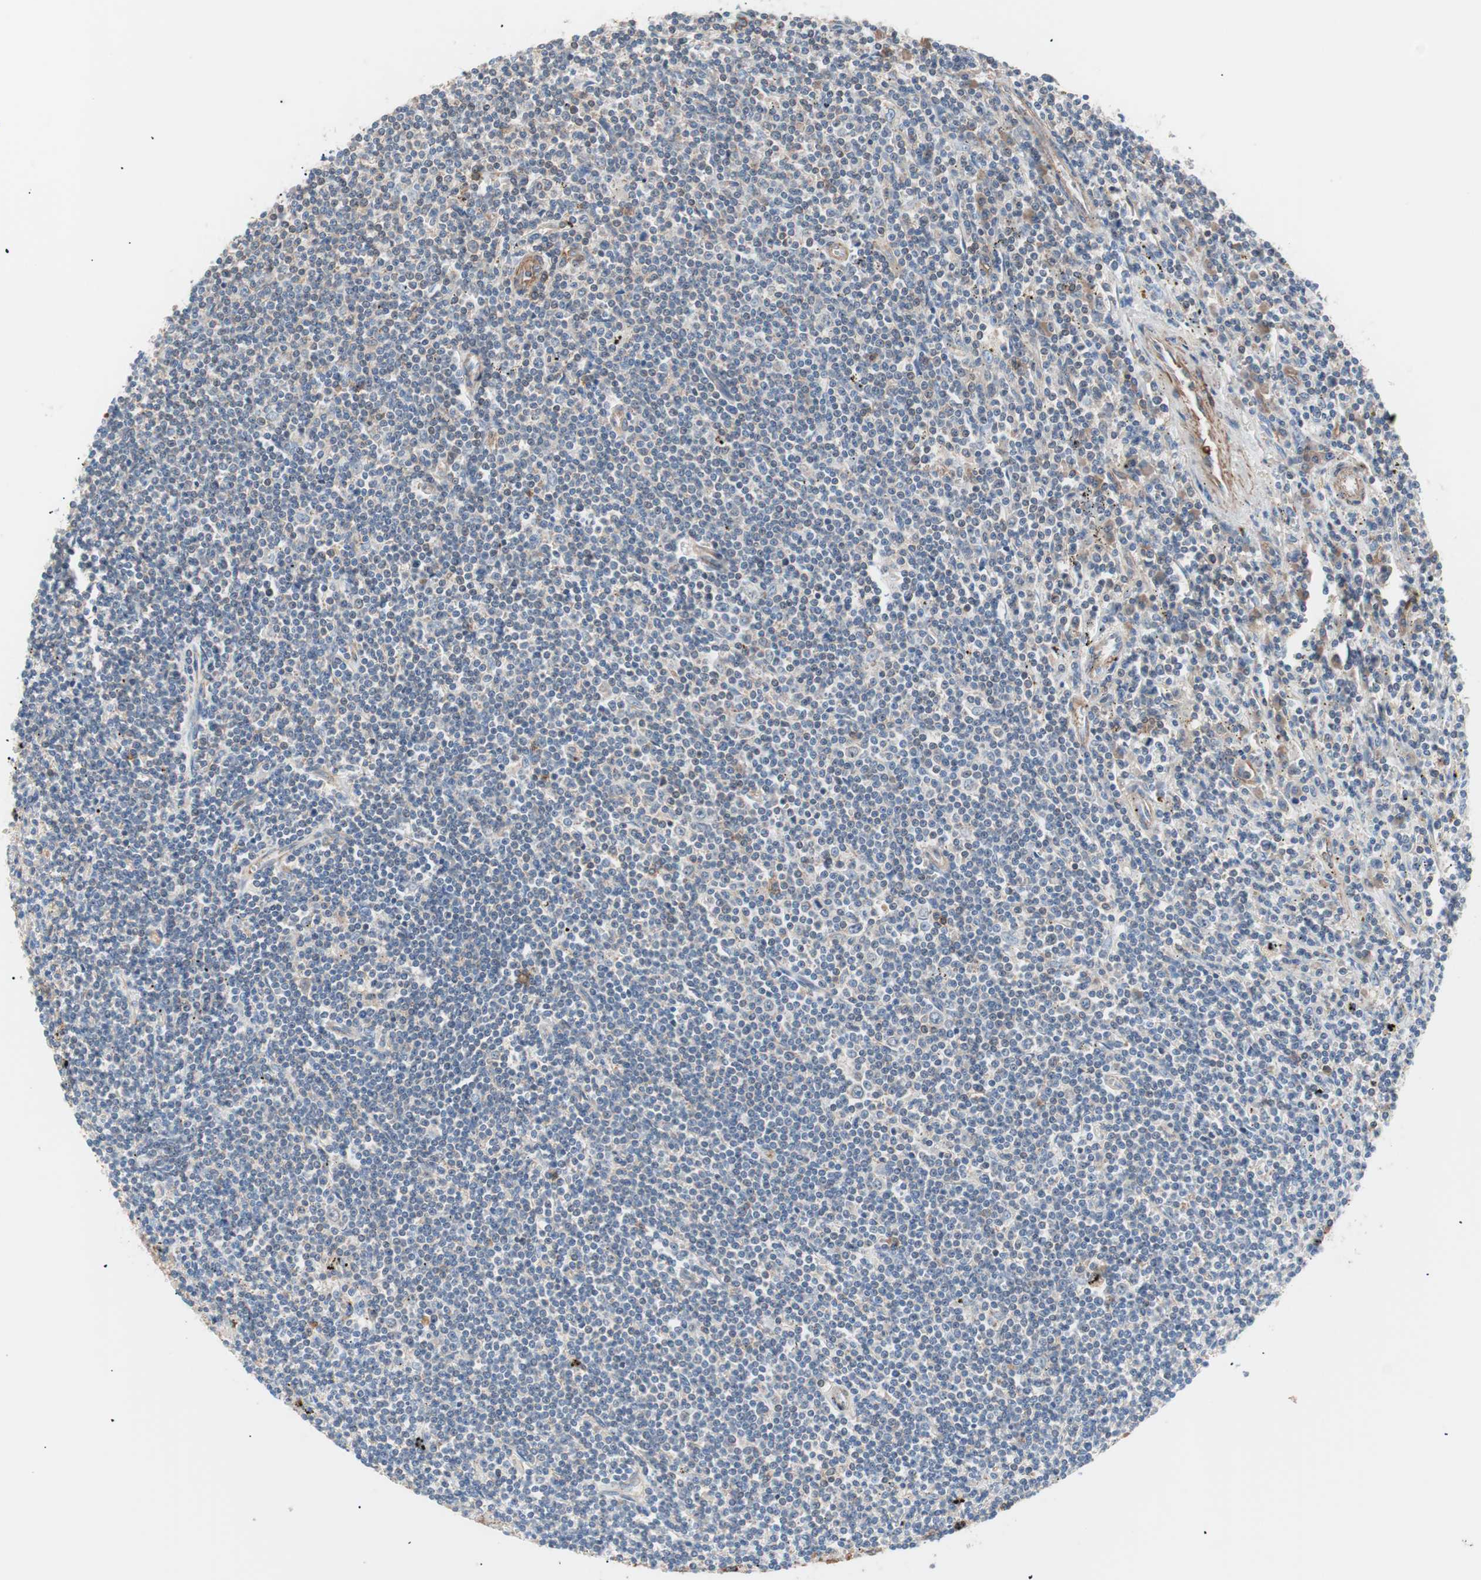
{"staining": {"intensity": "weak", "quantity": "<25%", "location": "cytoplasmic/membranous"}, "tissue": "lymphoma", "cell_type": "Tumor cells", "image_type": "cancer", "snomed": [{"axis": "morphology", "description": "Malignant lymphoma, non-Hodgkin's type, Low grade"}, {"axis": "topography", "description": "Spleen"}], "caption": "Tumor cells are negative for protein expression in human low-grade malignant lymphoma, non-Hodgkin's type.", "gene": "GPR160", "patient": {"sex": "male", "age": 76}}